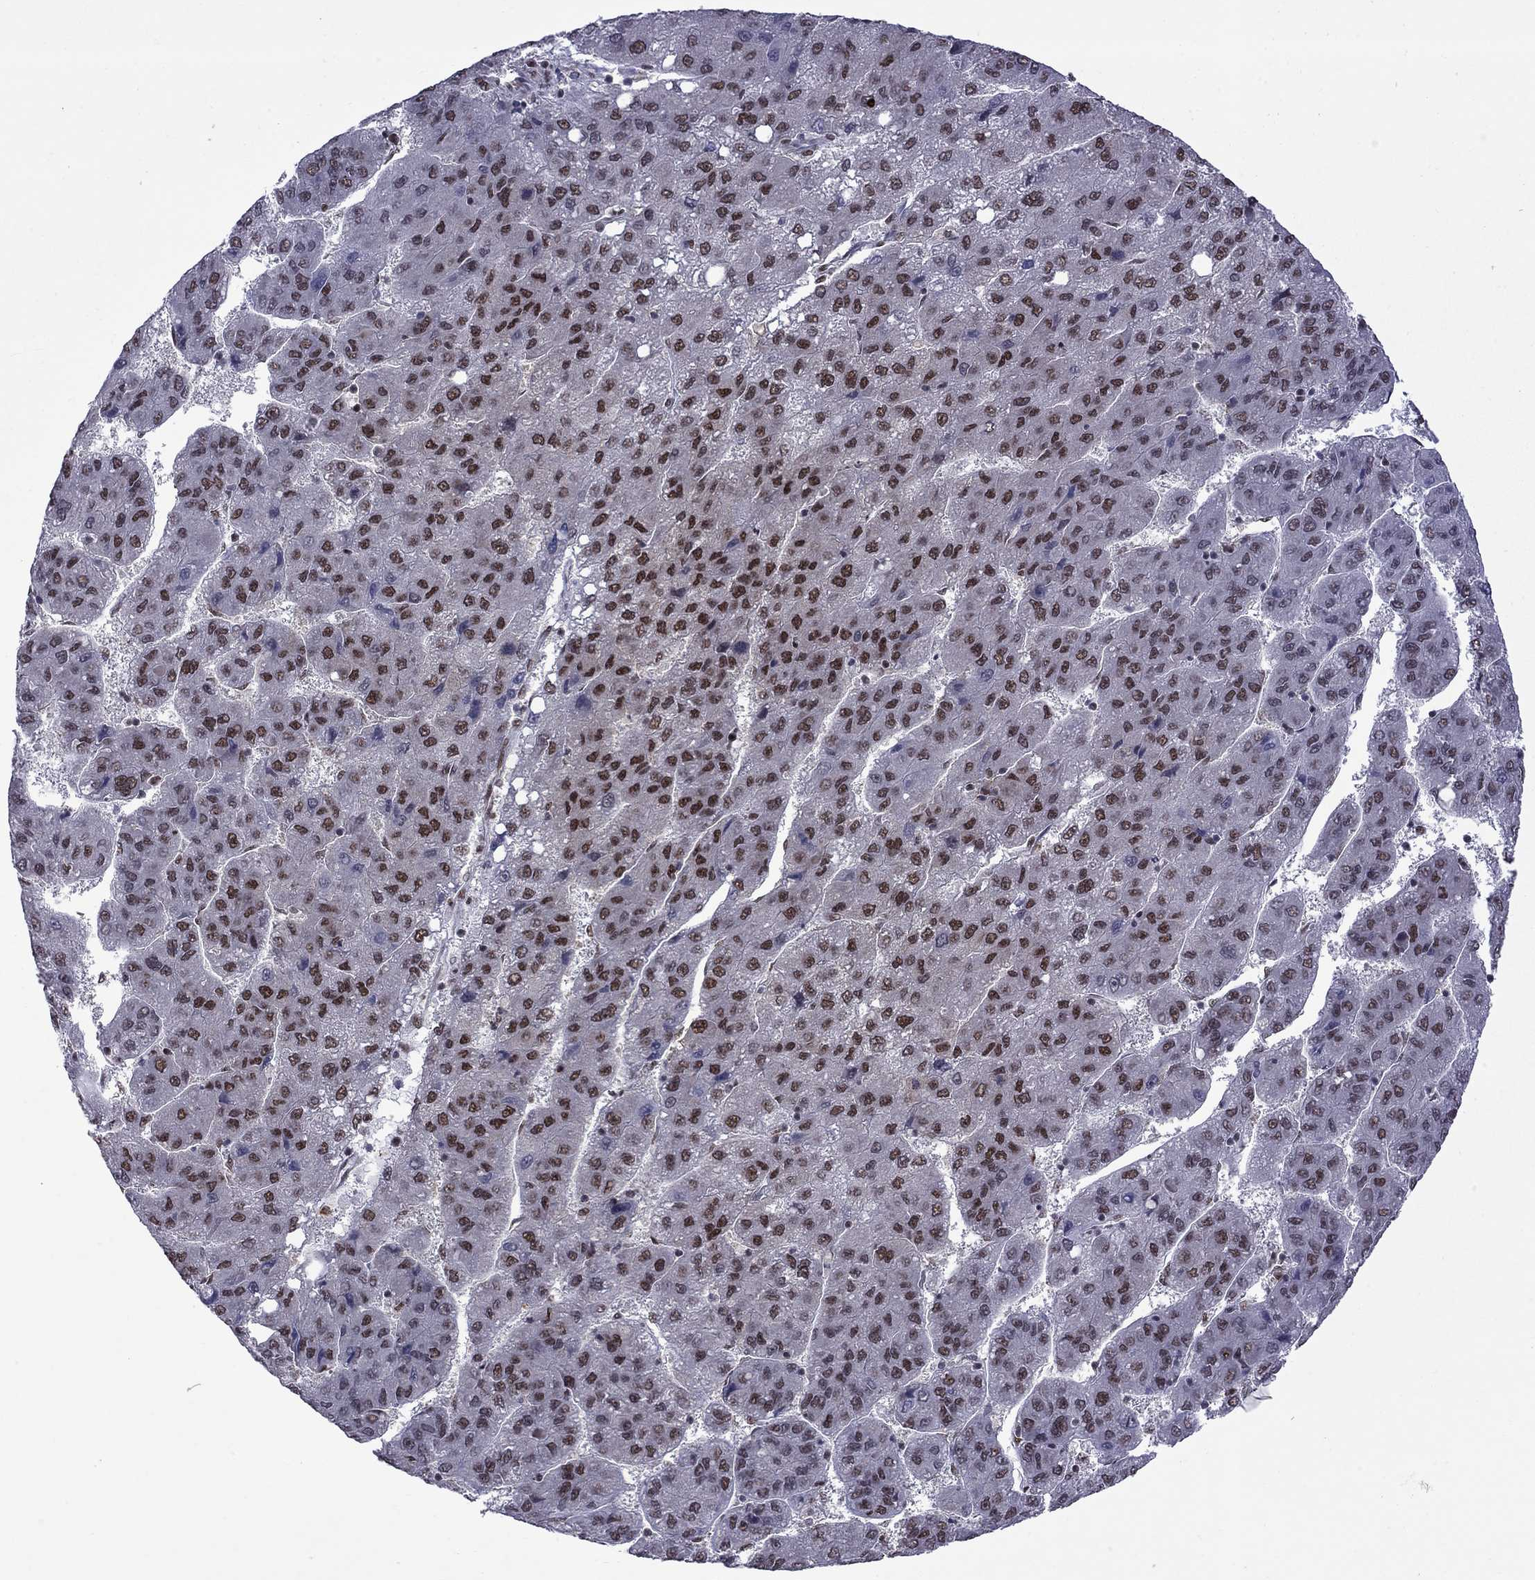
{"staining": {"intensity": "strong", "quantity": "25%-75%", "location": "nuclear"}, "tissue": "liver cancer", "cell_type": "Tumor cells", "image_type": "cancer", "snomed": [{"axis": "morphology", "description": "Carcinoma, Hepatocellular, NOS"}, {"axis": "topography", "description": "Liver"}], "caption": "Brown immunohistochemical staining in human liver hepatocellular carcinoma reveals strong nuclear staining in approximately 25%-75% of tumor cells.", "gene": "MED25", "patient": {"sex": "female", "age": 82}}